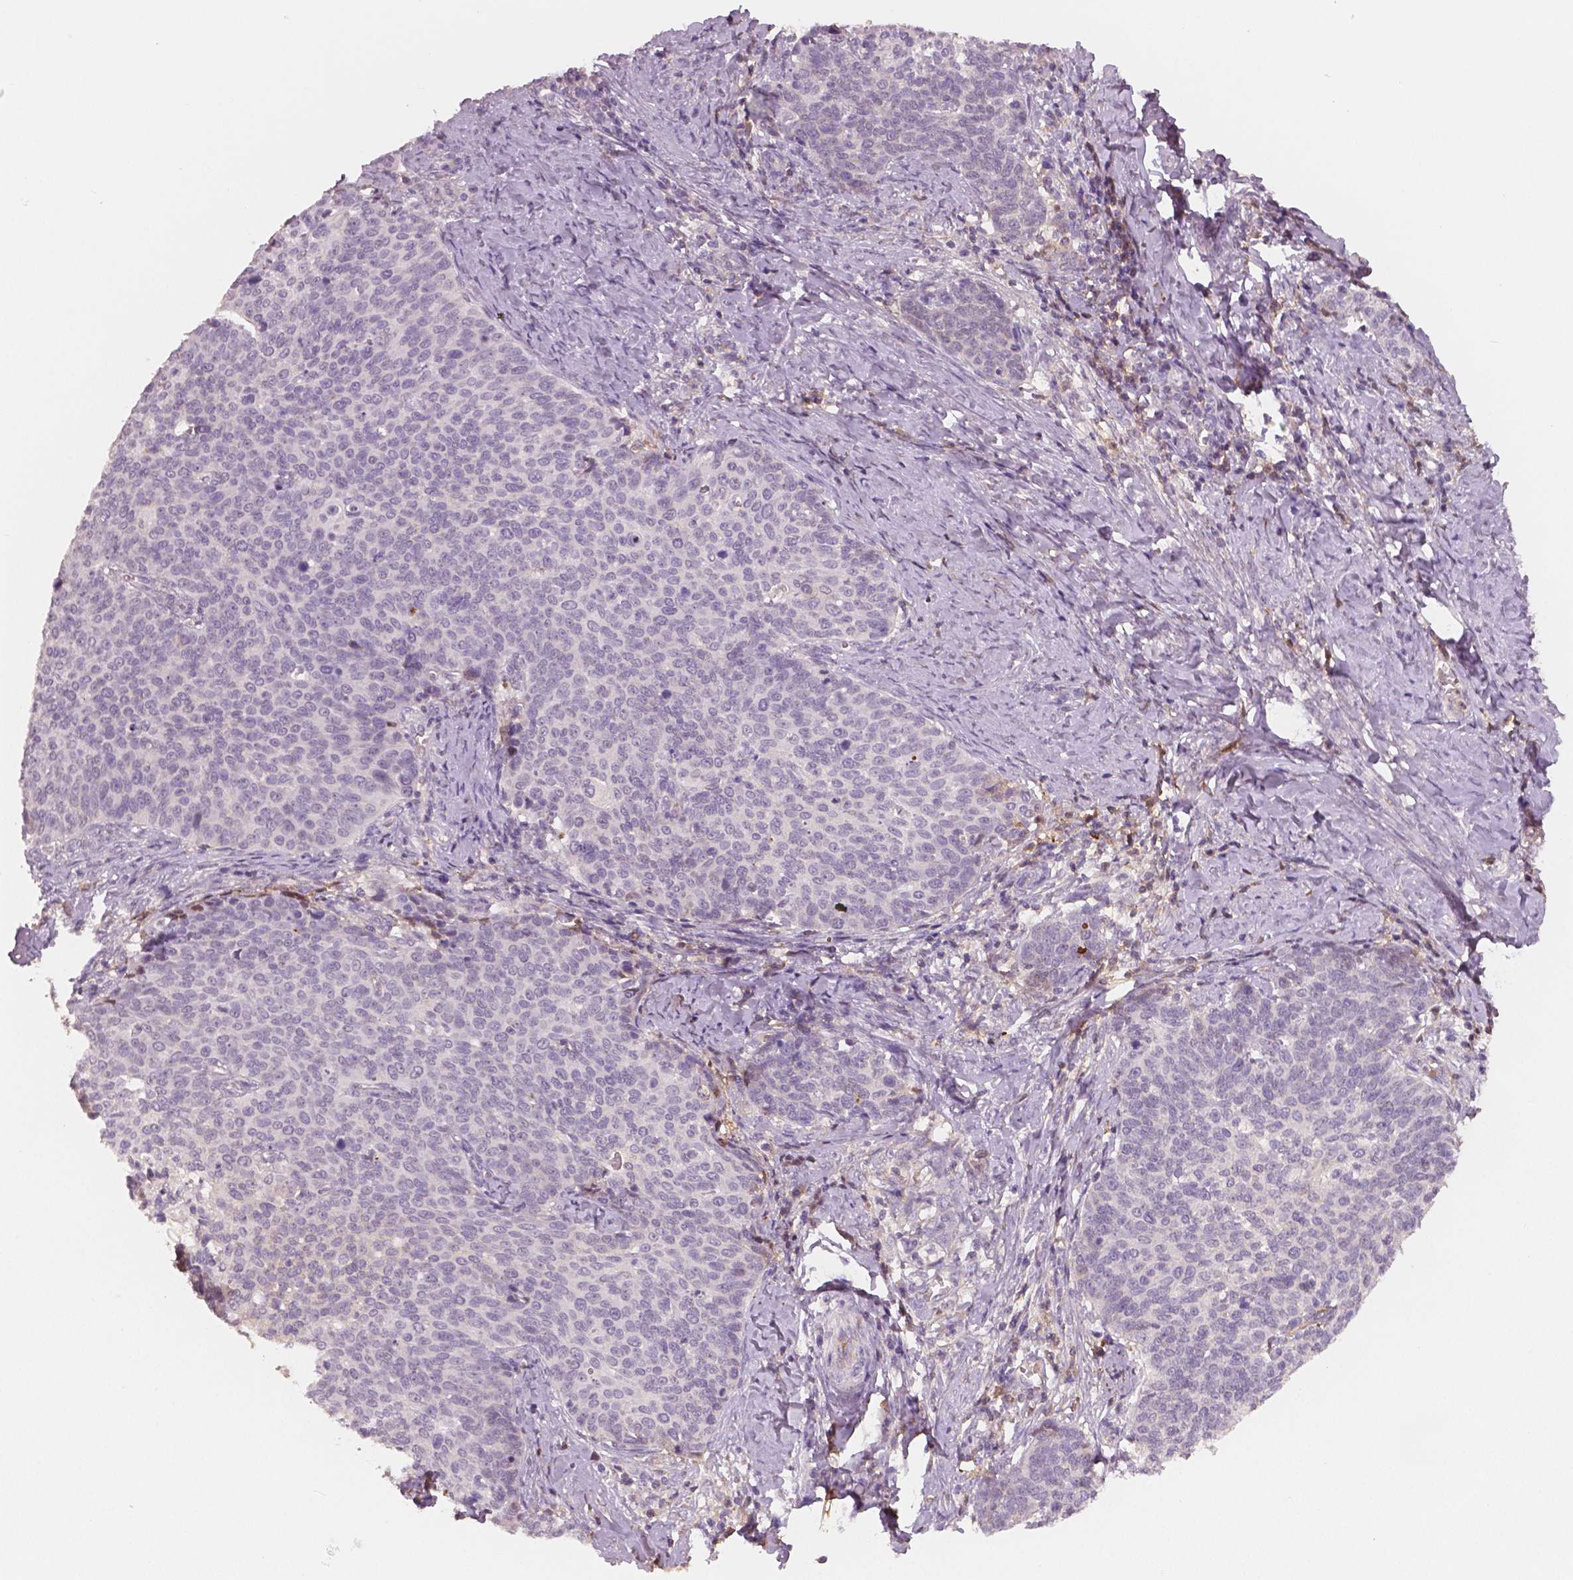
{"staining": {"intensity": "negative", "quantity": "none", "location": "none"}, "tissue": "cervical cancer", "cell_type": "Tumor cells", "image_type": "cancer", "snomed": [{"axis": "morphology", "description": "Normal tissue, NOS"}, {"axis": "morphology", "description": "Squamous cell carcinoma, NOS"}, {"axis": "topography", "description": "Cervix"}], "caption": "Tumor cells show no significant protein expression in cervical cancer (squamous cell carcinoma). Nuclei are stained in blue.", "gene": "APOA4", "patient": {"sex": "female", "age": 39}}